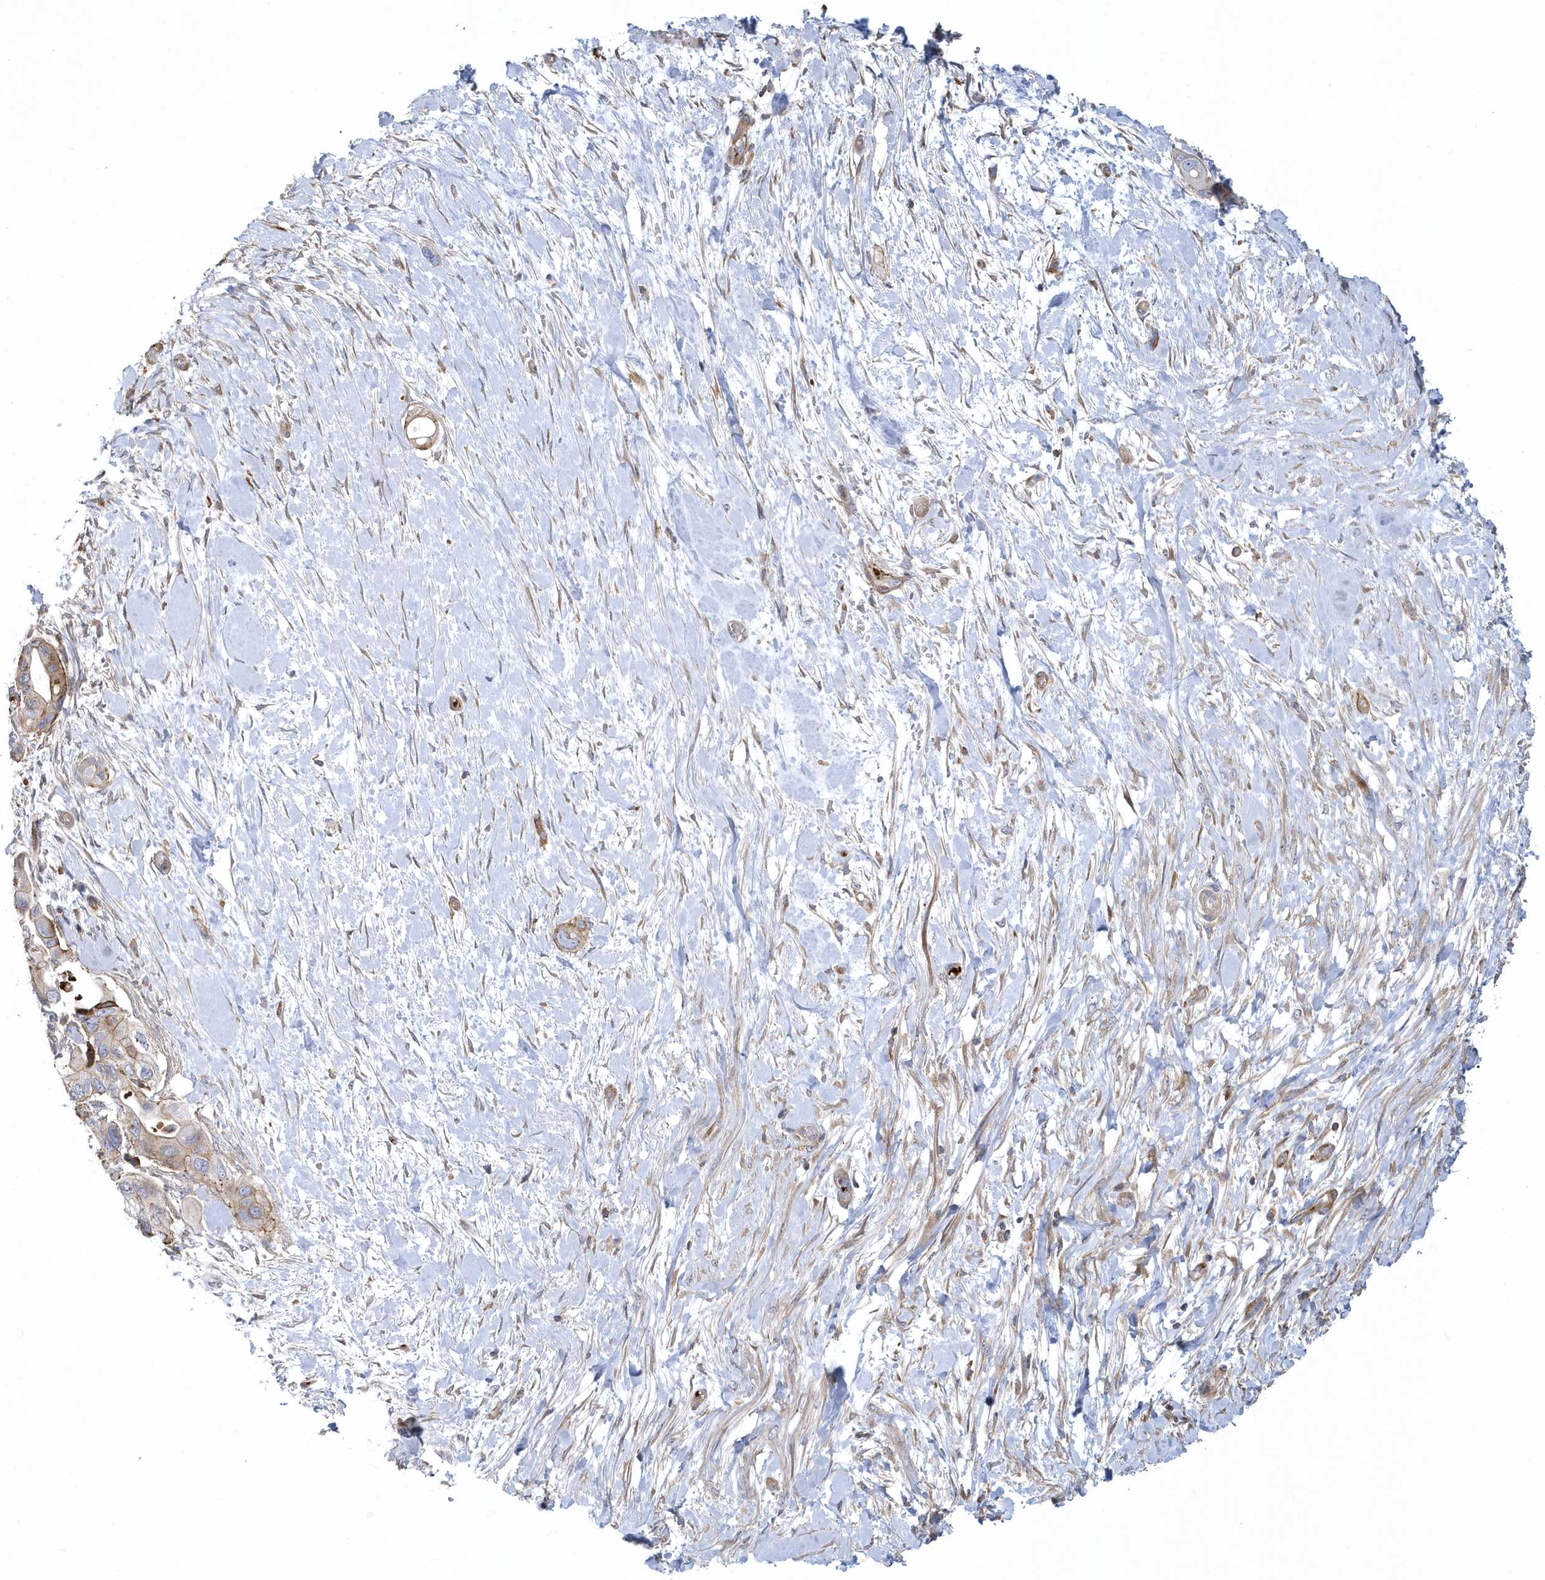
{"staining": {"intensity": "weak", "quantity": "<25%", "location": "cytoplasmic/membranous"}, "tissue": "pancreatic cancer", "cell_type": "Tumor cells", "image_type": "cancer", "snomed": [{"axis": "morphology", "description": "Adenocarcinoma, NOS"}, {"axis": "topography", "description": "Pancreas"}], "caption": "Micrograph shows no significant protein staining in tumor cells of pancreatic adenocarcinoma. (Stains: DAB immunohistochemistry (IHC) with hematoxylin counter stain, Microscopy: brightfield microscopy at high magnification).", "gene": "ARAP2", "patient": {"sex": "male", "age": 68}}